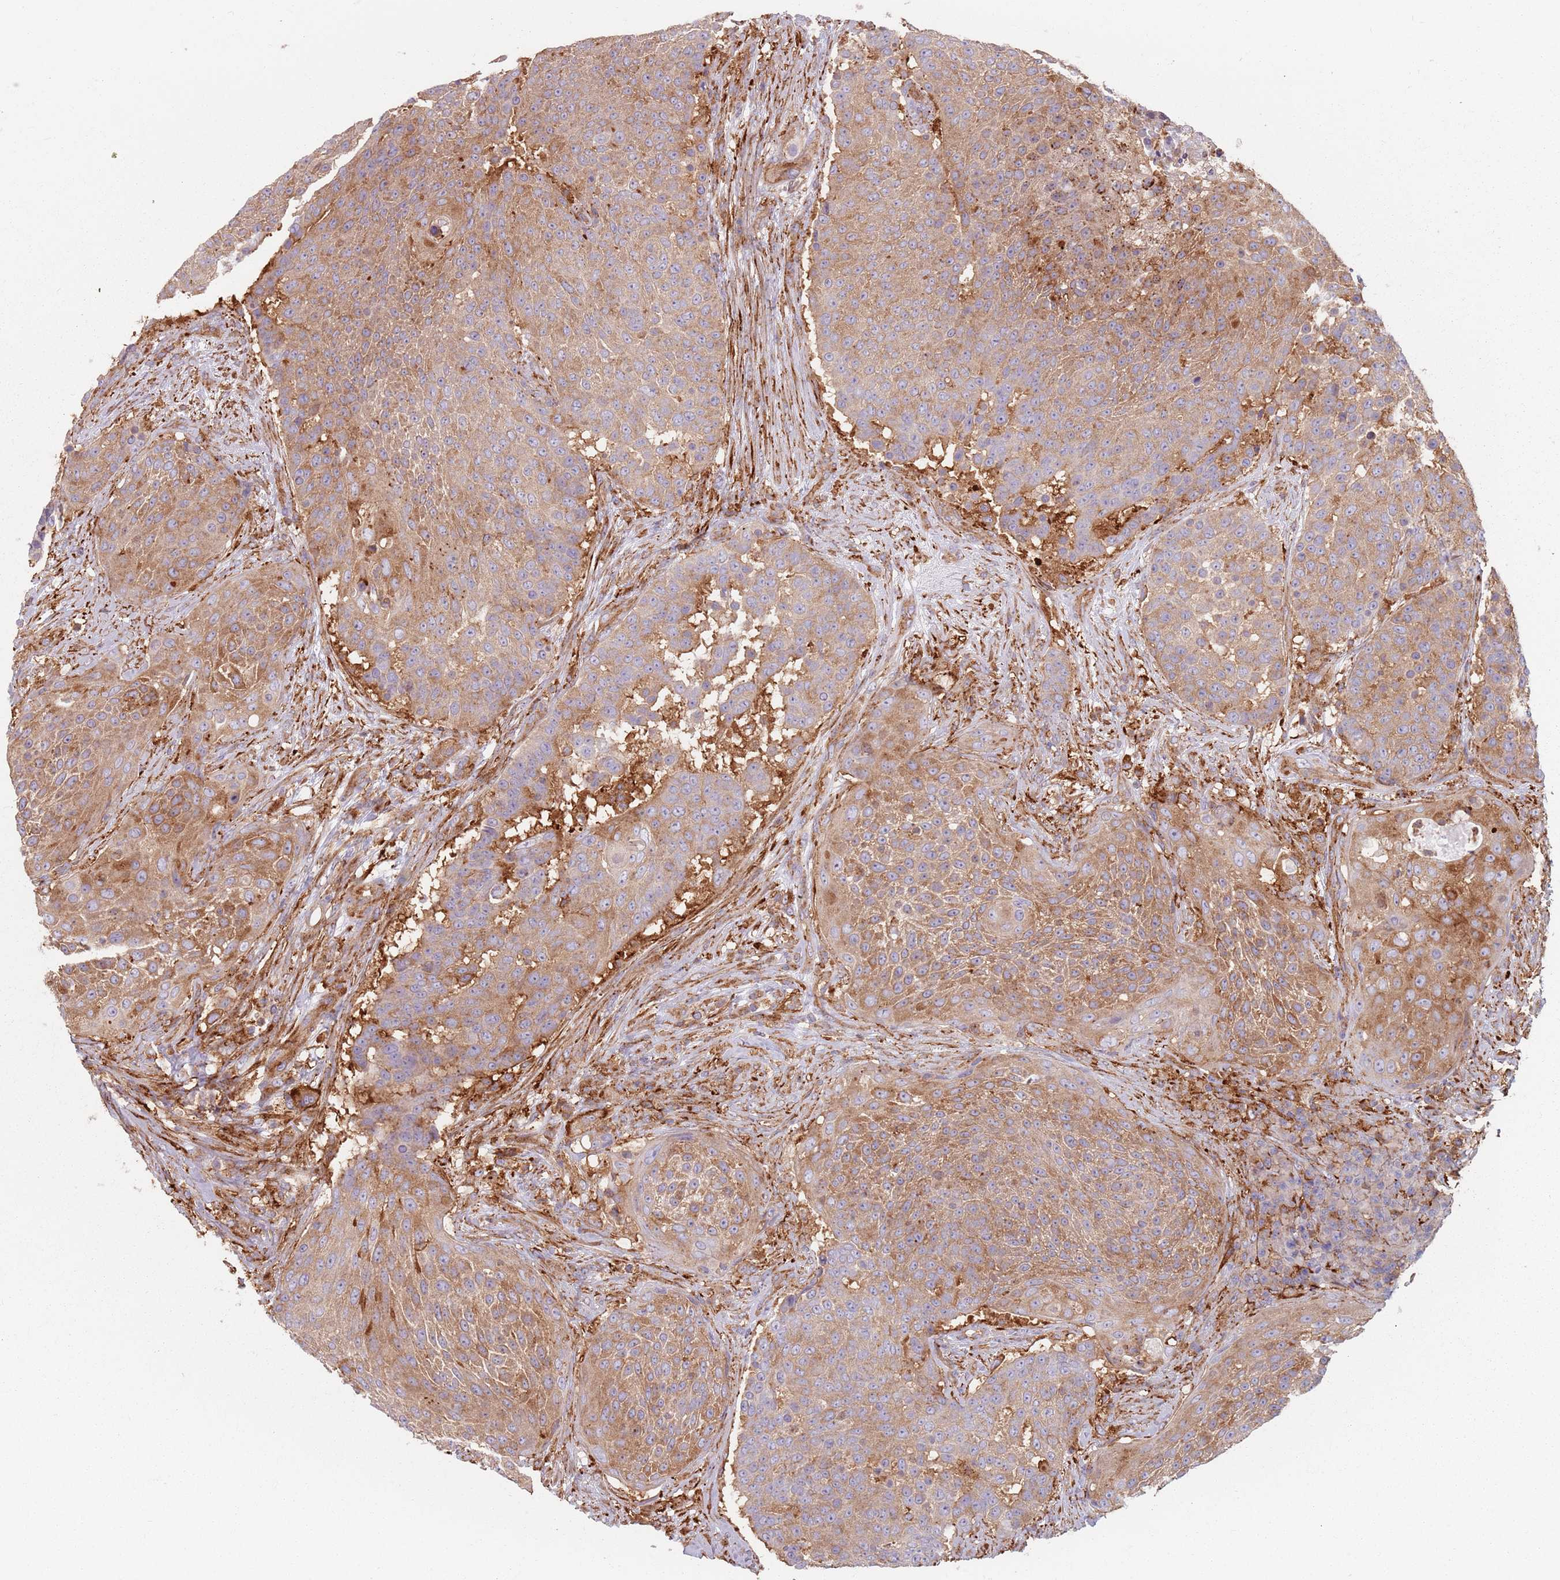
{"staining": {"intensity": "moderate", "quantity": ">75%", "location": "cytoplasmic/membranous"}, "tissue": "urothelial cancer", "cell_type": "Tumor cells", "image_type": "cancer", "snomed": [{"axis": "morphology", "description": "Urothelial carcinoma, High grade"}, {"axis": "topography", "description": "Urinary bladder"}], "caption": "Tumor cells reveal medium levels of moderate cytoplasmic/membranous expression in approximately >75% of cells in urothelial carcinoma (high-grade). (DAB IHC with brightfield microscopy, high magnification).", "gene": "TPD52L2", "patient": {"sex": "female", "age": 63}}